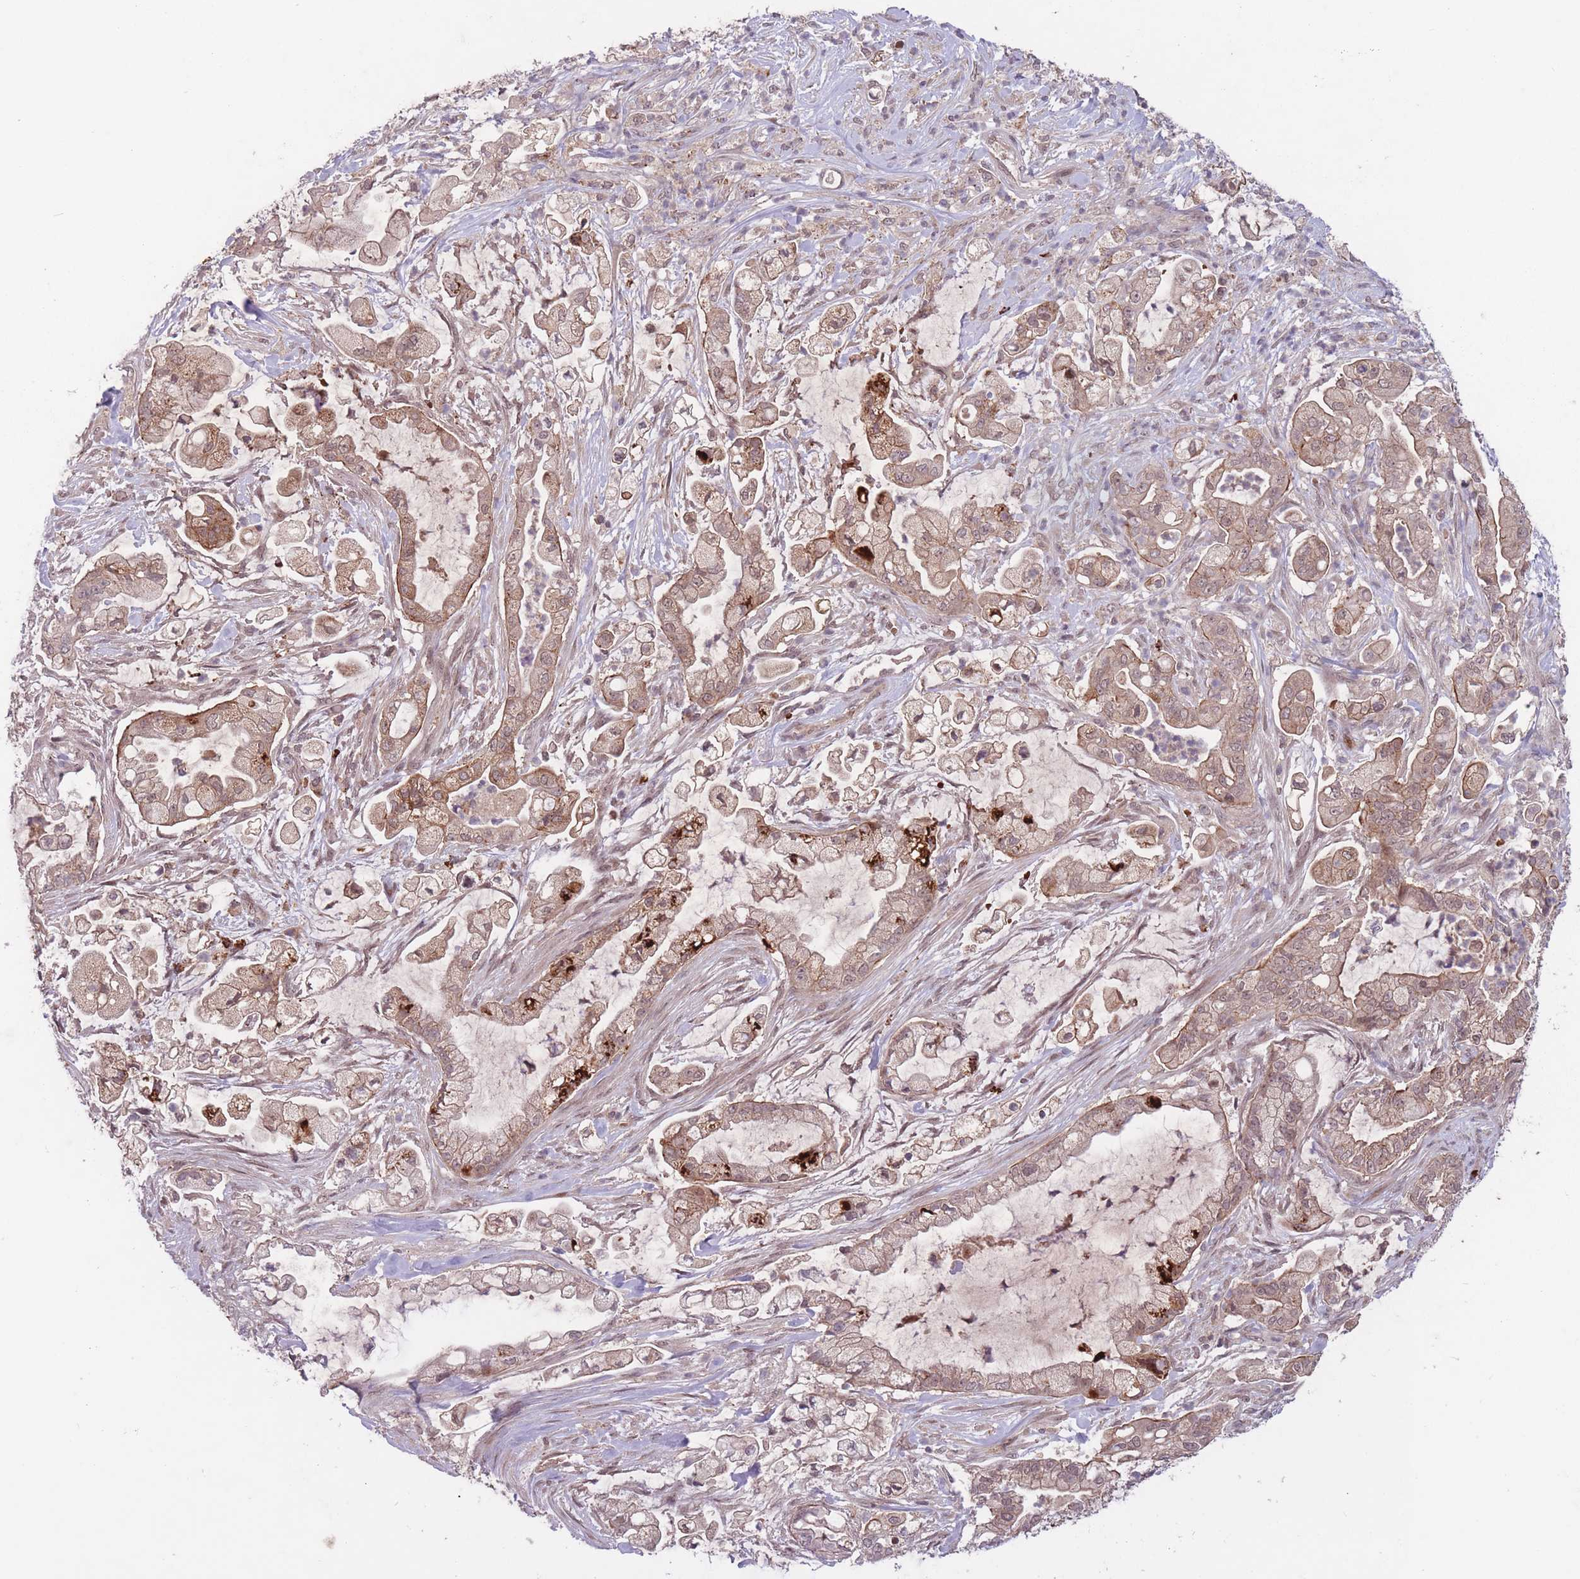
{"staining": {"intensity": "moderate", "quantity": "25%-75%", "location": "cytoplasmic/membranous"}, "tissue": "pancreatic cancer", "cell_type": "Tumor cells", "image_type": "cancer", "snomed": [{"axis": "morphology", "description": "Adenocarcinoma, NOS"}, {"axis": "topography", "description": "Pancreas"}], "caption": "Immunohistochemistry (DAB) staining of human pancreatic cancer demonstrates moderate cytoplasmic/membranous protein positivity in about 25%-75% of tumor cells. Ihc stains the protein of interest in brown and the nuclei are stained blue.", "gene": "SECTM1", "patient": {"sex": "female", "age": 69}}